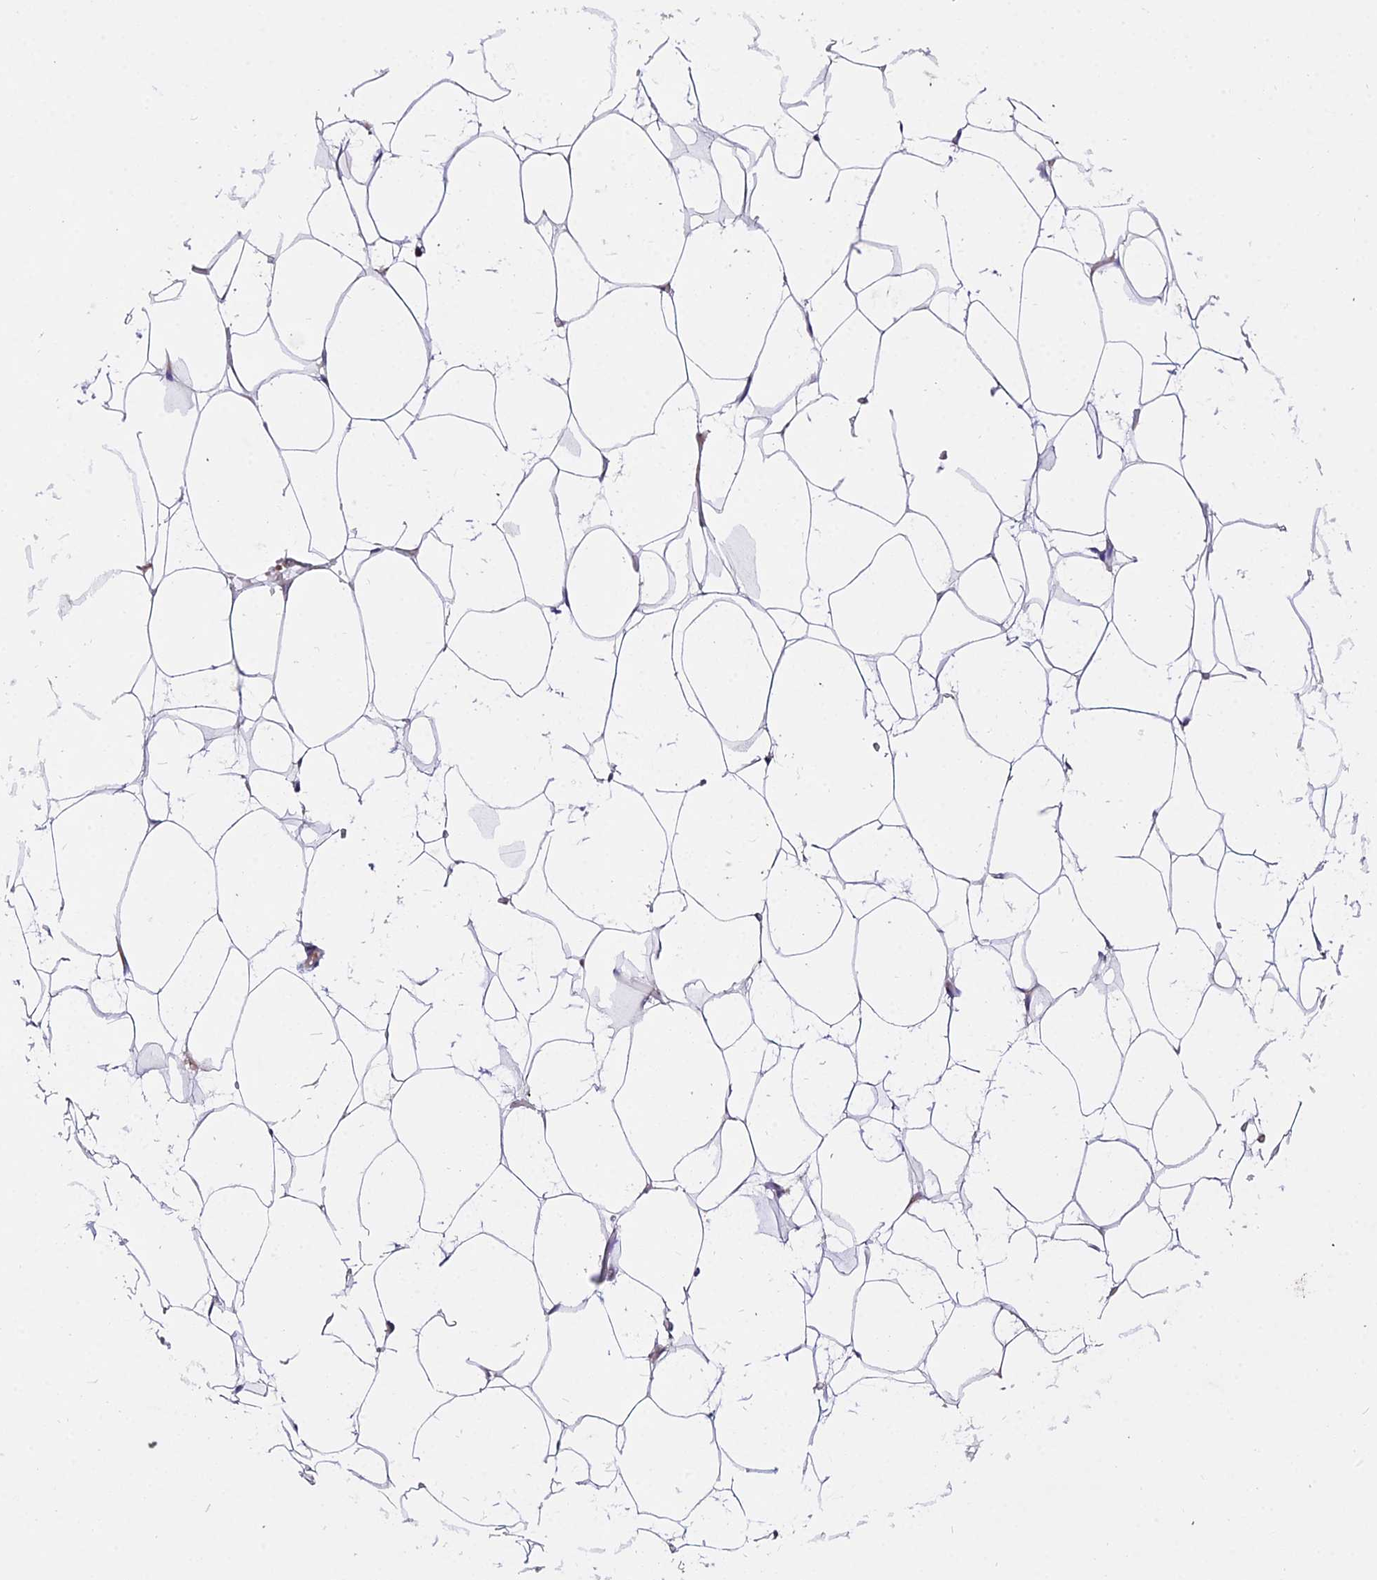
{"staining": {"intensity": "negative", "quantity": "none", "location": "none"}, "tissue": "adipose tissue", "cell_type": "Adipocytes", "image_type": "normal", "snomed": [{"axis": "morphology", "description": "Normal tissue, NOS"}, {"axis": "topography", "description": "Breast"}, {"axis": "topography", "description": "Adipose tissue"}], "caption": "Adipocytes are negative for brown protein staining in normal adipose tissue. Brightfield microscopy of immunohistochemistry stained with DAB (brown) and hematoxylin (blue), captured at high magnification.", "gene": "WDR5B", "patient": {"sex": "female", "age": 25}}